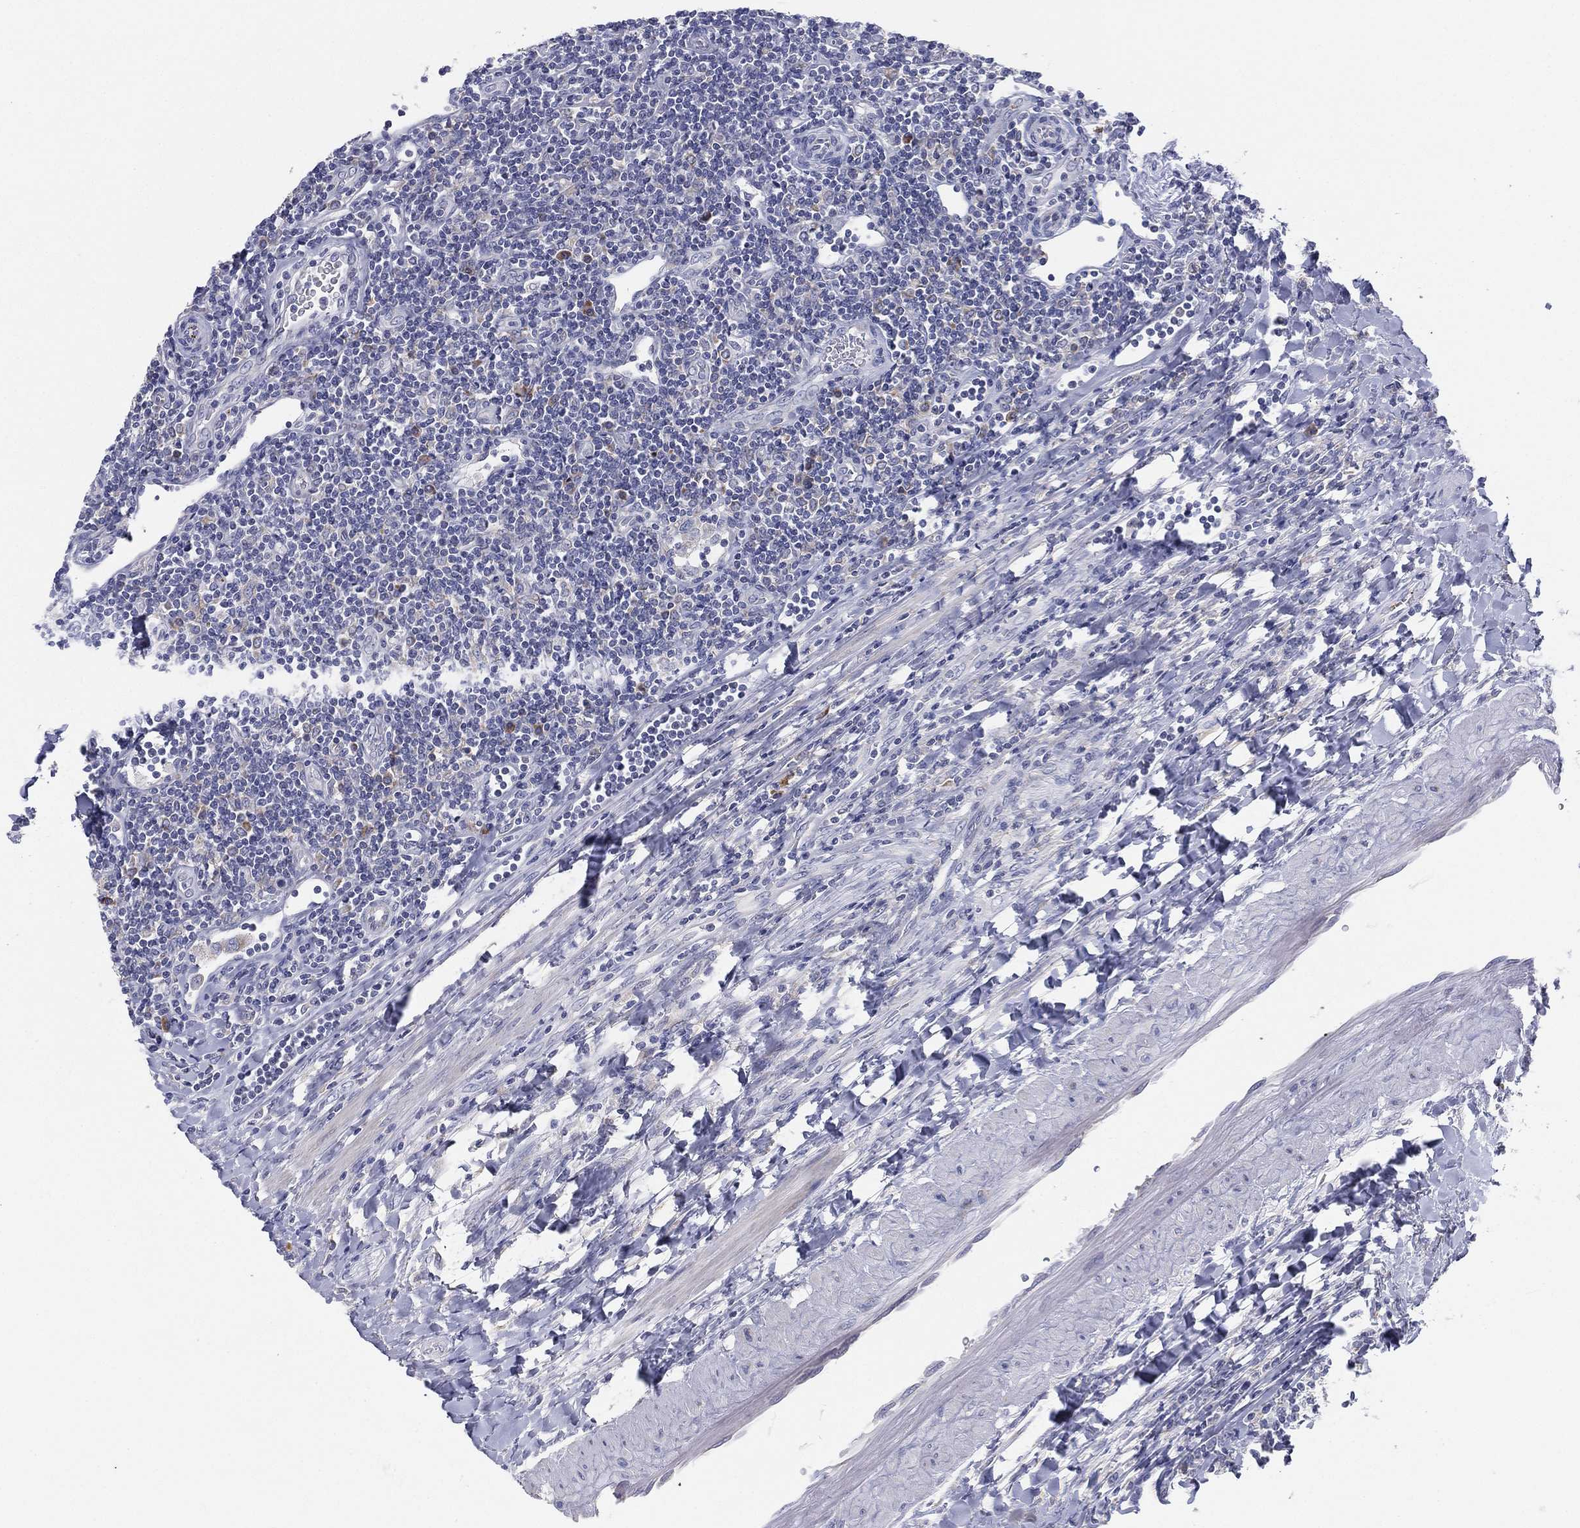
{"staining": {"intensity": "negative", "quantity": "none", "location": "none"}, "tissue": "lymphoma", "cell_type": "Tumor cells", "image_type": "cancer", "snomed": [{"axis": "morphology", "description": "Hodgkin's disease, NOS"}, {"axis": "topography", "description": "Lymph node"}], "caption": "There is no significant expression in tumor cells of lymphoma.", "gene": "TMEM40", "patient": {"sex": "male", "age": 40}}